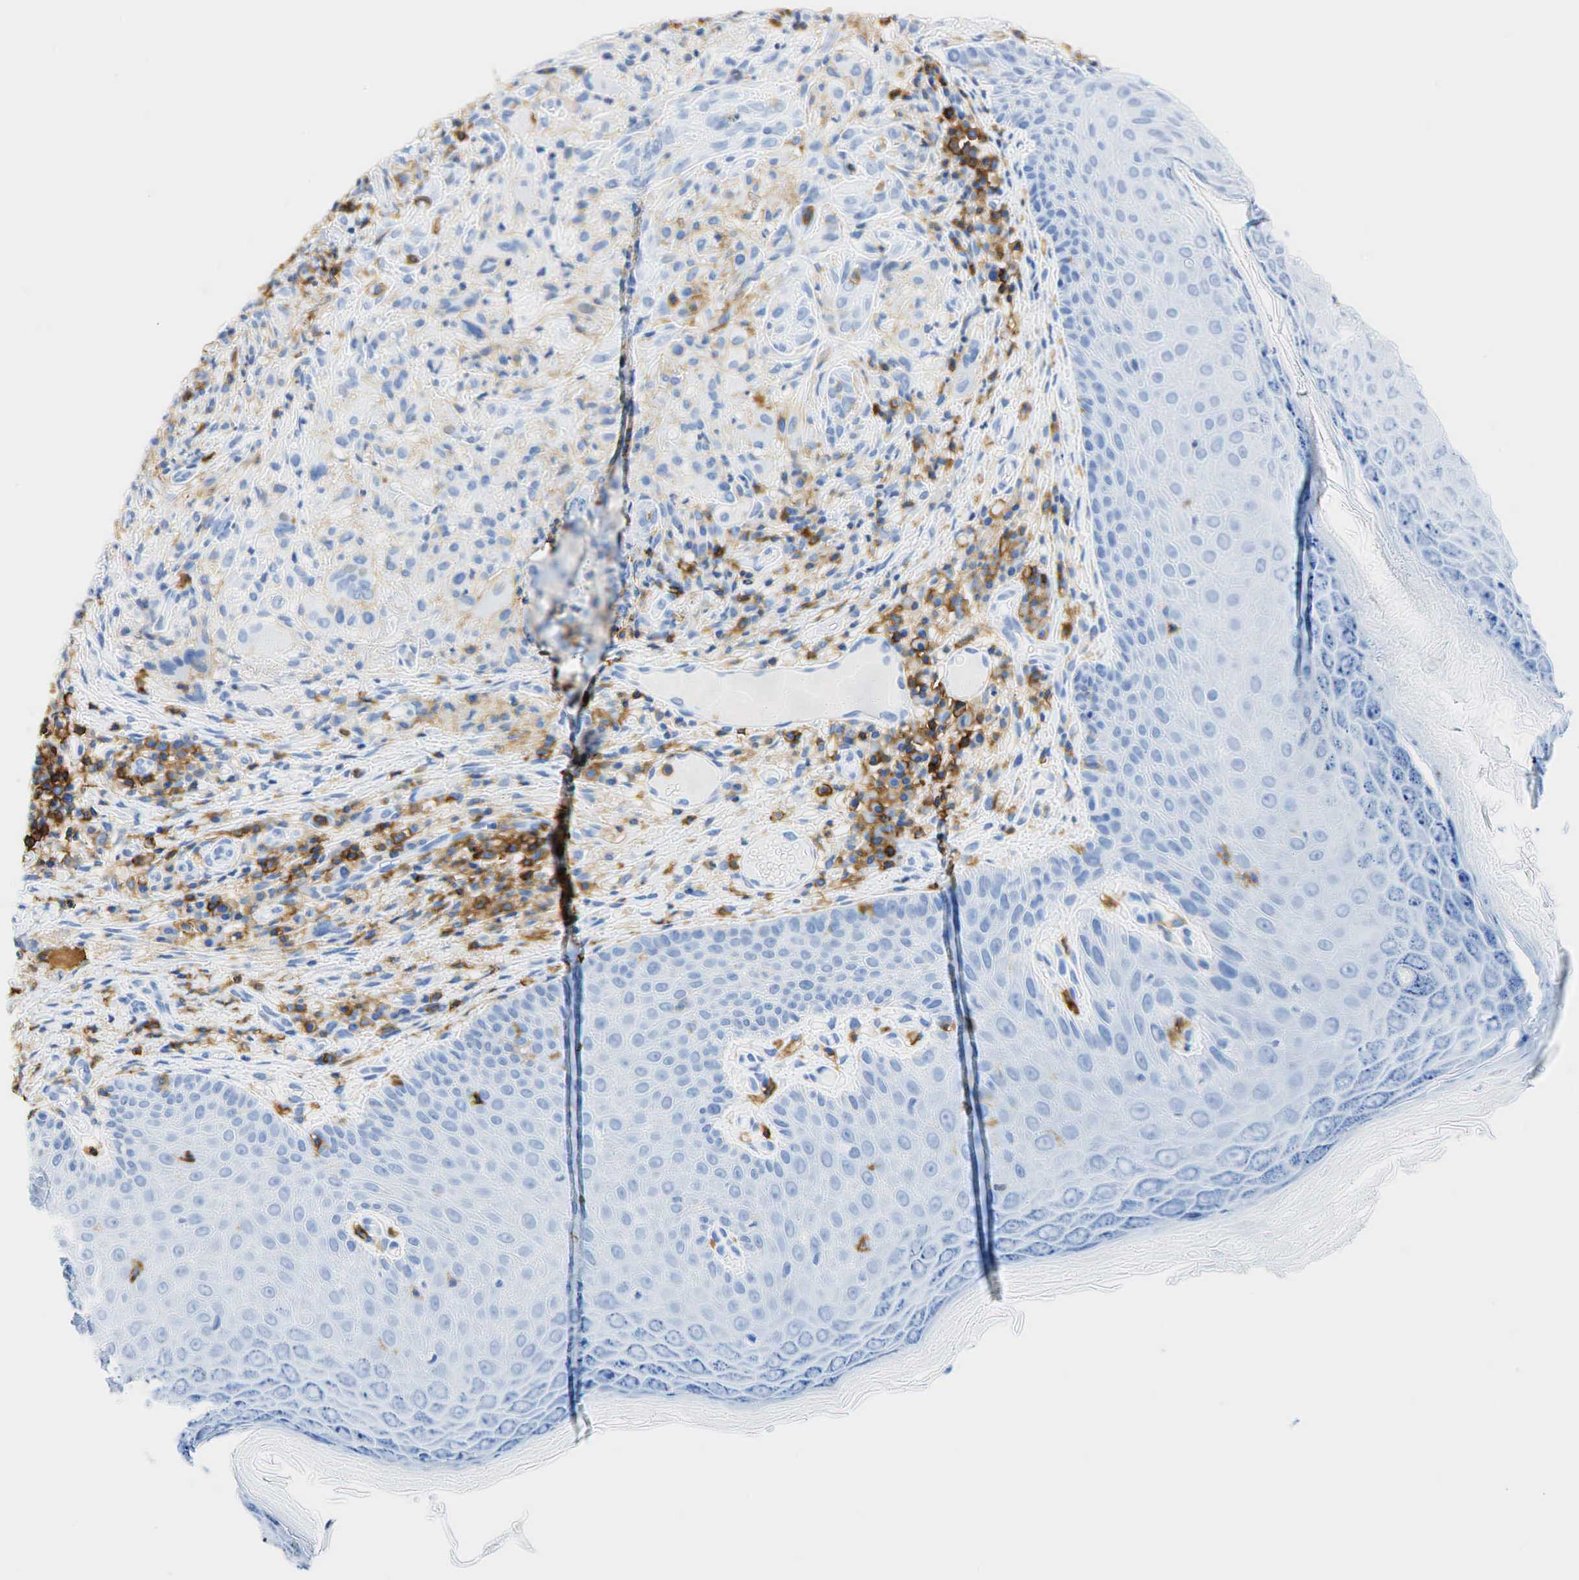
{"staining": {"intensity": "negative", "quantity": "none", "location": "none"}, "tissue": "skin cancer", "cell_type": "Tumor cells", "image_type": "cancer", "snomed": [{"axis": "morphology", "description": "Normal tissue, NOS"}, {"axis": "morphology", "description": "Basal cell carcinoma"}, {"axis": "topography", "description": "Skin"}], "caption": "A micrograph of basal cell carcinoma (skin) stained for a protein reveals no brown staining in tumor cells.", "gene": "PTPRC", "patient": {"sex": "male", "age": 74}}